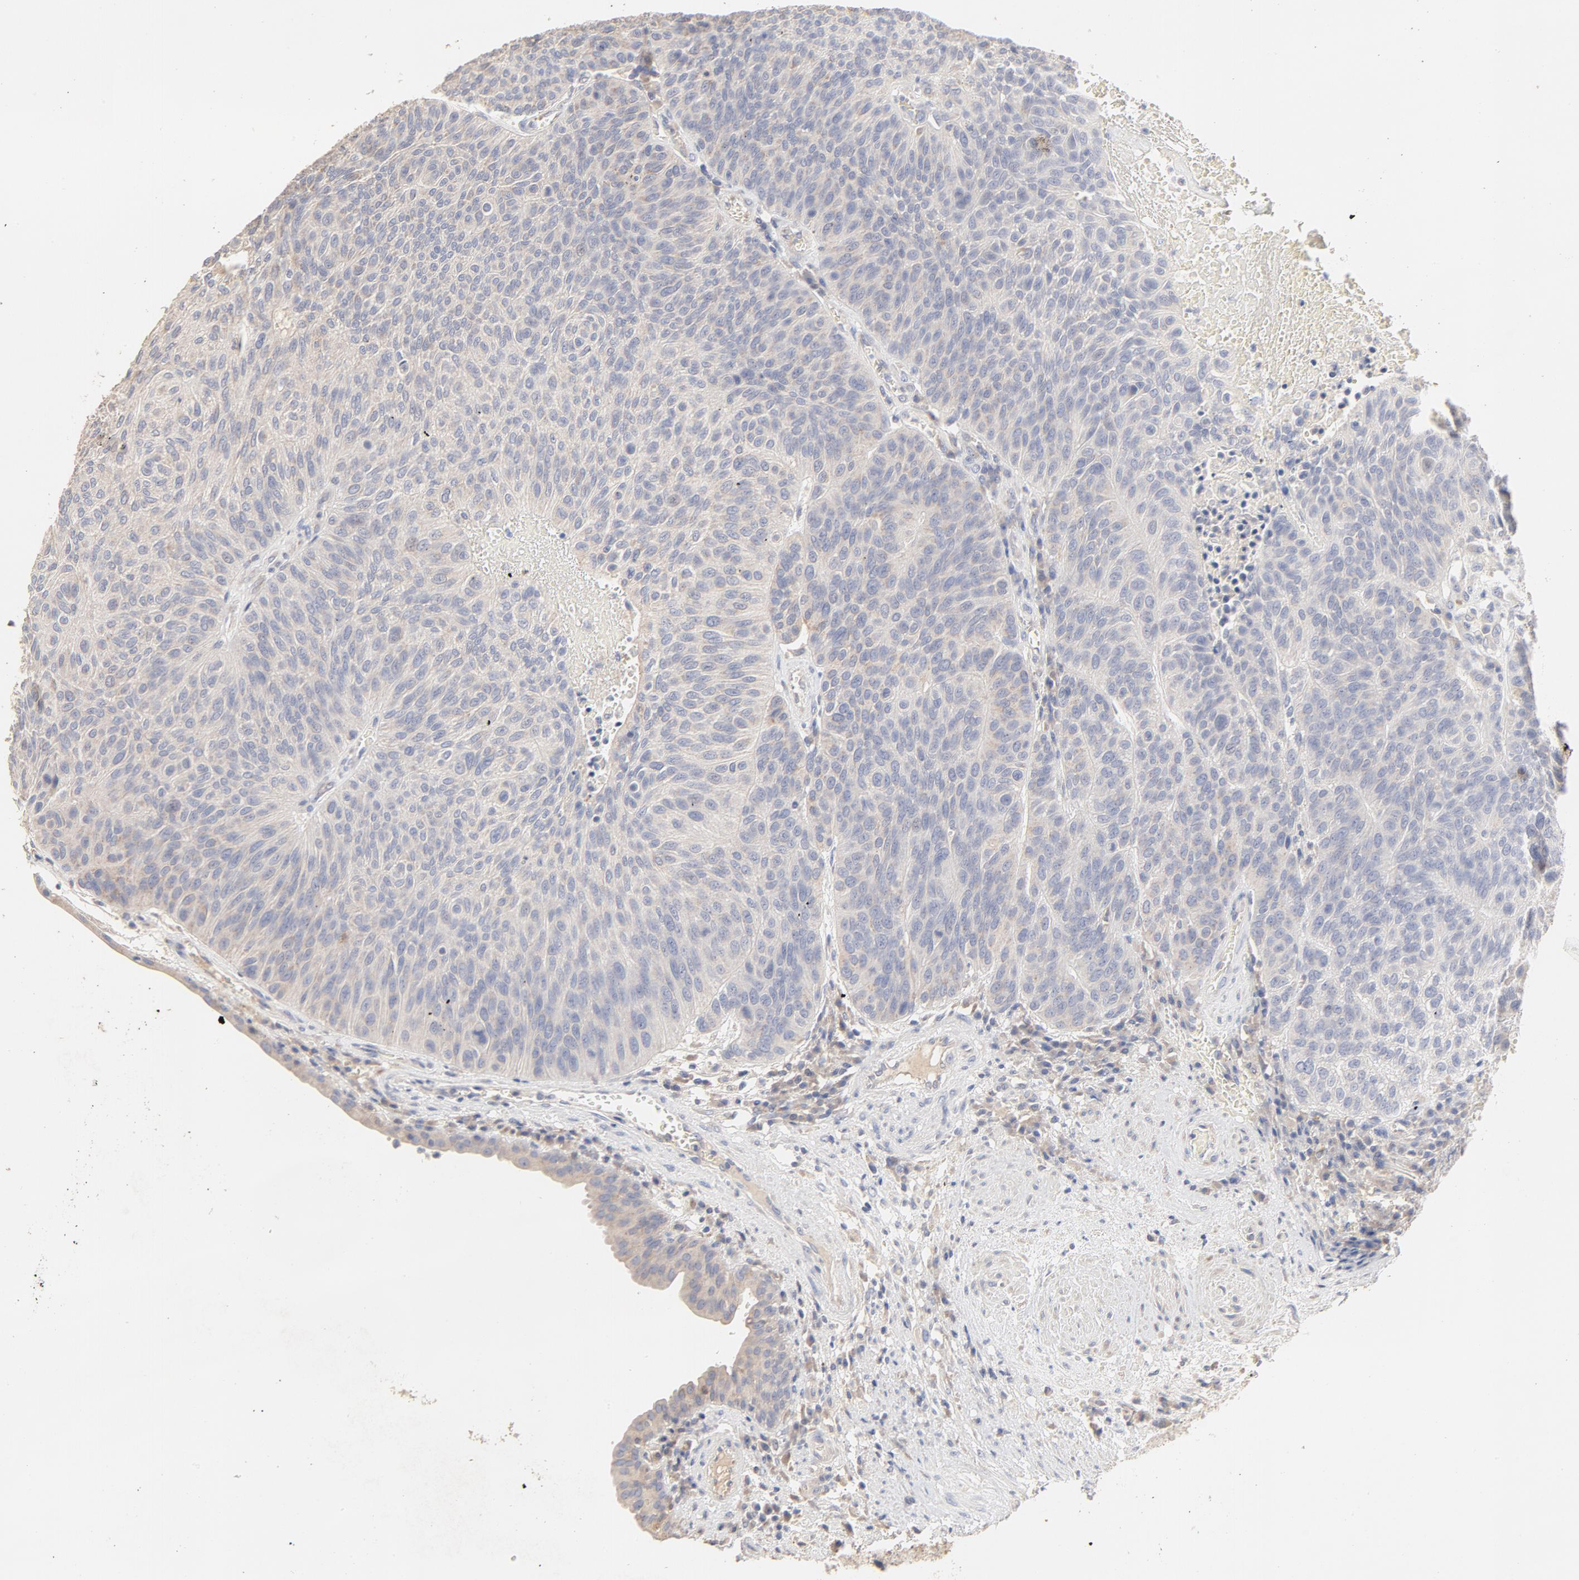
{"staining": {"intensity": "negative", "quantity": "none", "location": "none"}, "tissue": "urothelial cancer", "cell_type": "Tumor cells", "image_type": "cancer", "snomed": [{"axis": "morphology", "description": "Urothelial carcinoma, High grade"}, {"axis": "topography", "description": "Urinary bladder"}], "caption": "A histopathology image of urothelial carcinoma (high-grade) stained for a protein displays no brown staining in tumor cells.", "gene": "FCGBP", "patient": {"sex": "male", "age": 66}}